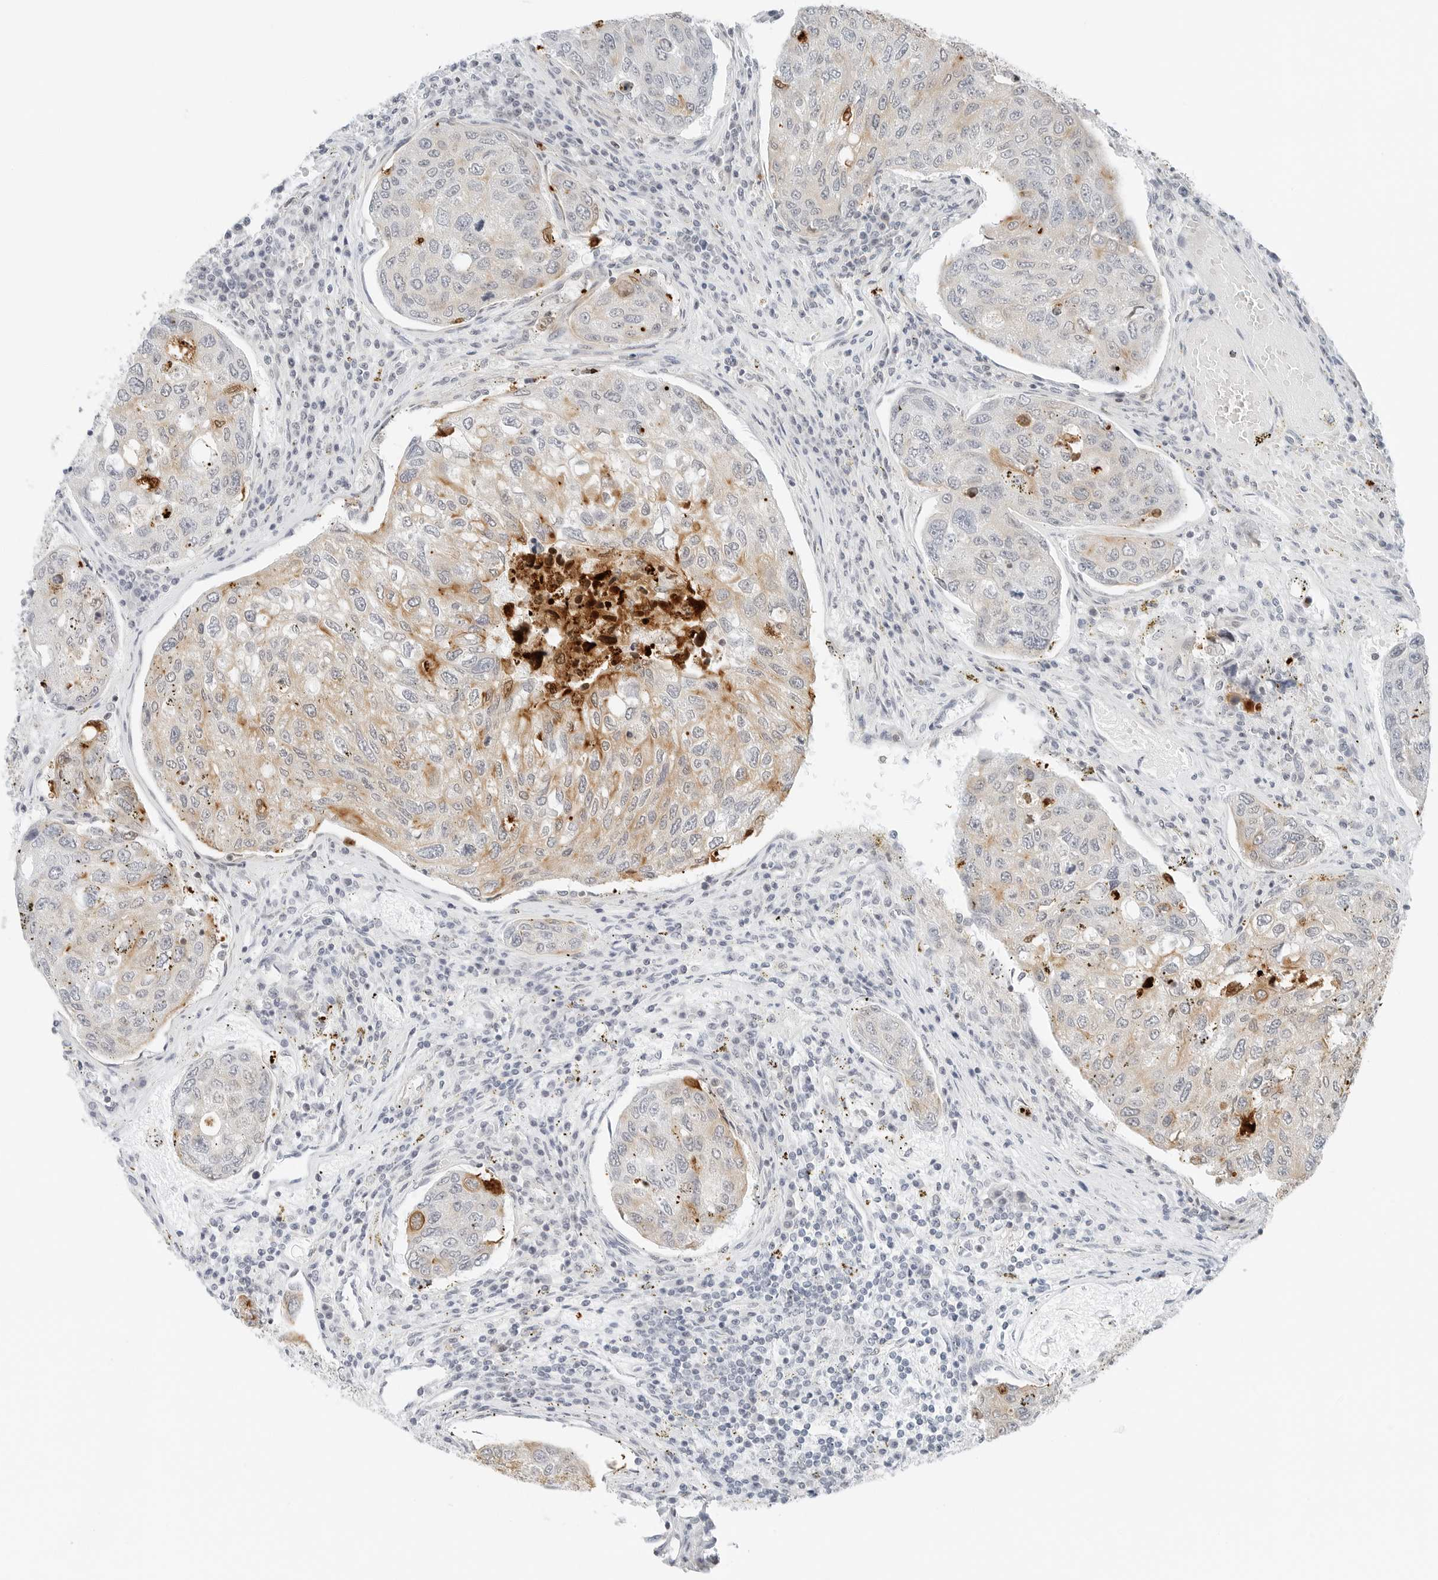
{"staining": {"intensity": "weak", "quantity": "25%-75%", "location": "cytoplasmic/membranous"}, "tissue": "urothelial cancer", "cell_type": "Tumor cells", "image_type": "cancer", "snomed": [{"axis": "morphology", "description": "Urothelial carcinoma, High grade"}, {"axis": "topography", "description": "Lymph node"}, {"axis": "topography", "description": "Urinary bladder"}], "caption": "This is an image of immunohistochemistry staining of urothelial cancer, which shows weak expression in the cytoplasmic/membranous of tumor cells.", "gene": "IQCC", "patient": {"sex": "male", "age": 51}}